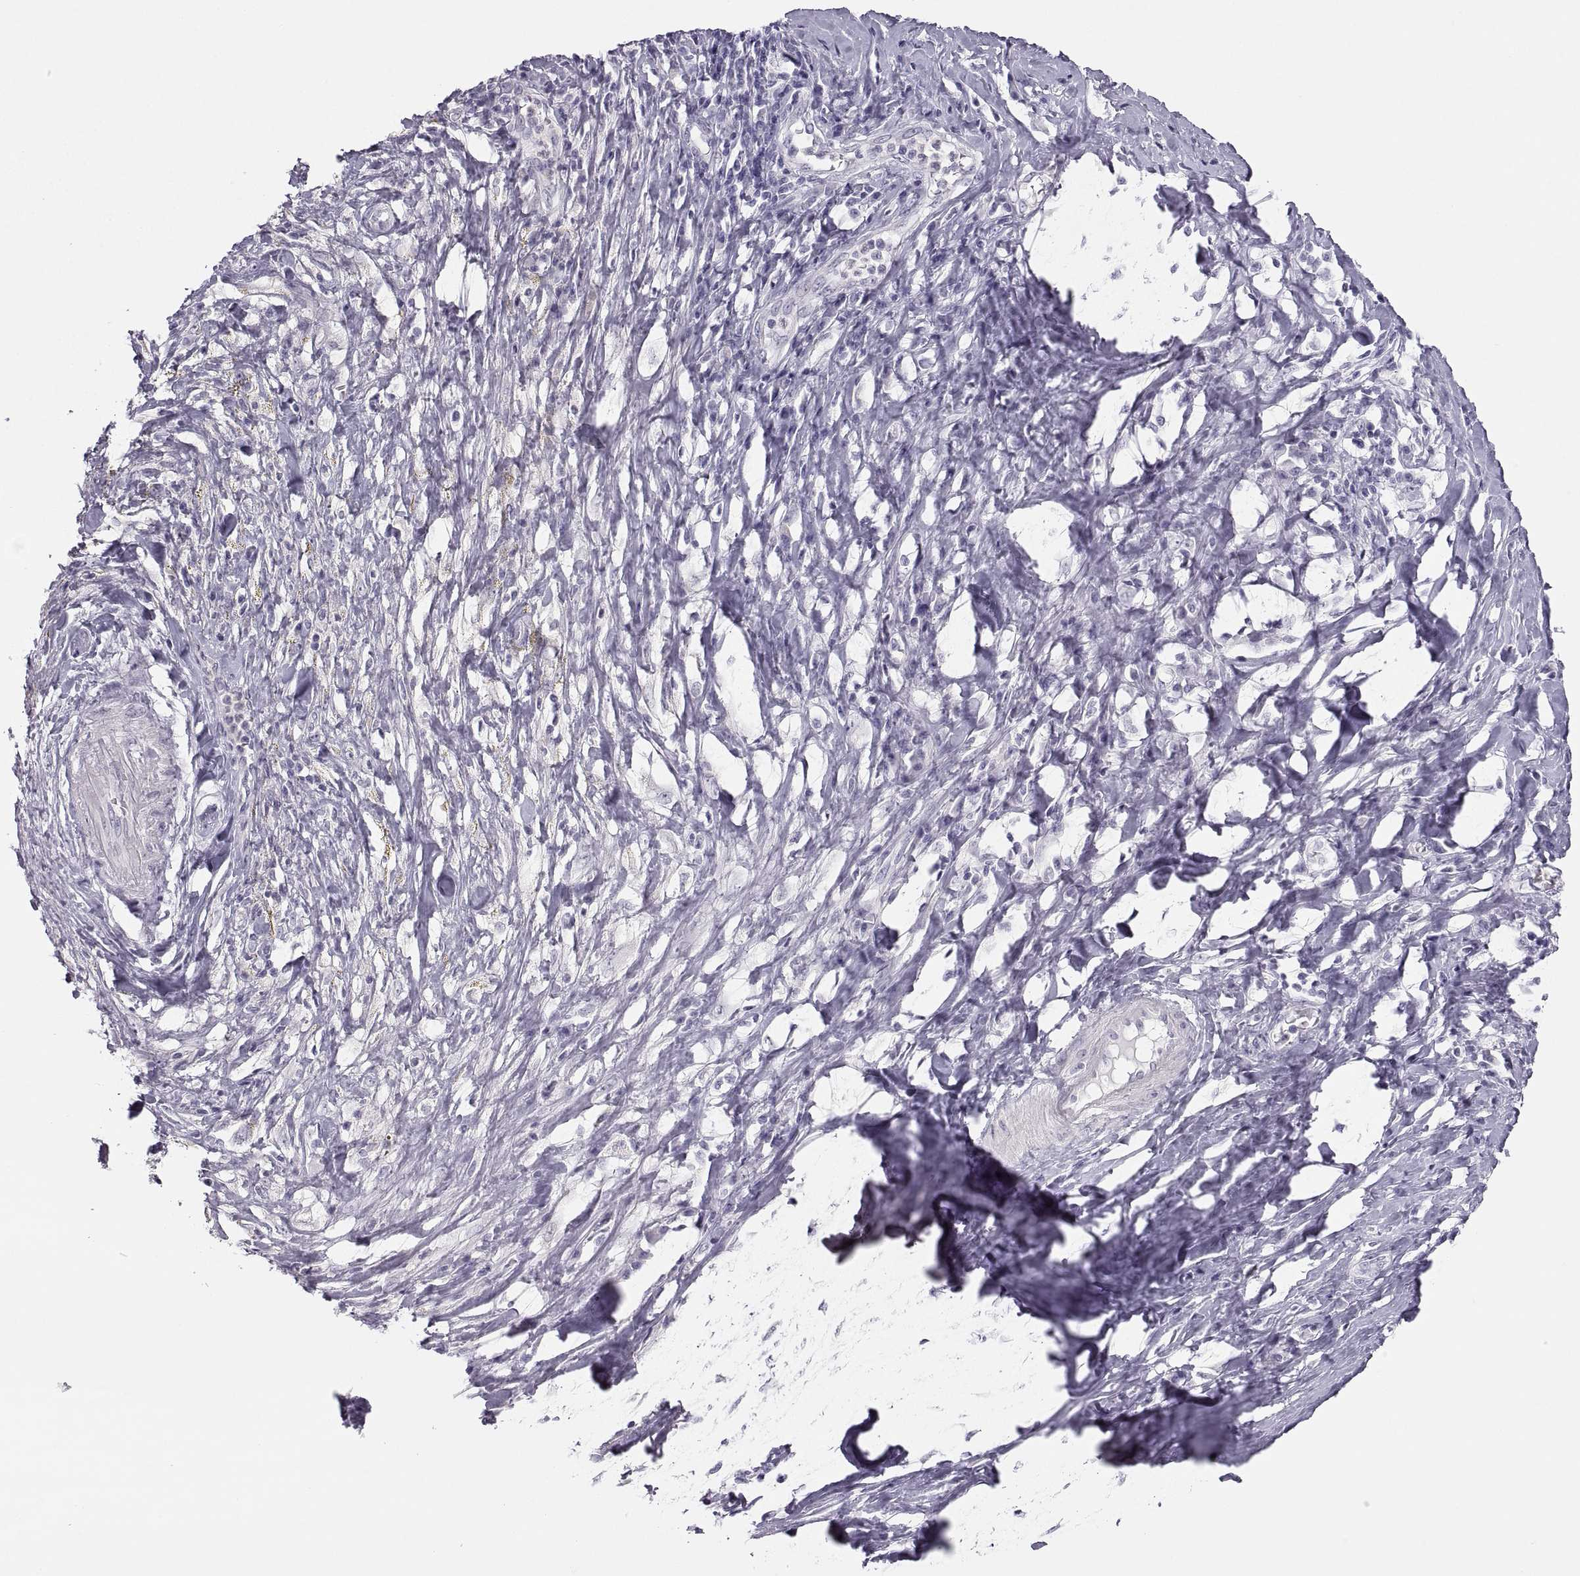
{"staining": {"intensity": "negative", "quantity": "none", "location": "none"}, "tissue": "melanoma", "cell_type": "Tumor cells", "image_type": "cancer", "snomed": [{"axis": "morphology", "description": "Malignant melanoma, NOS"}, {"axis": "topography", "description": "Skin"}], "caption": "There is no significant positivity in tumor cells of melanoma.", "gene": "C3orf22", "patient": {"sex": "female", "age": 91}}